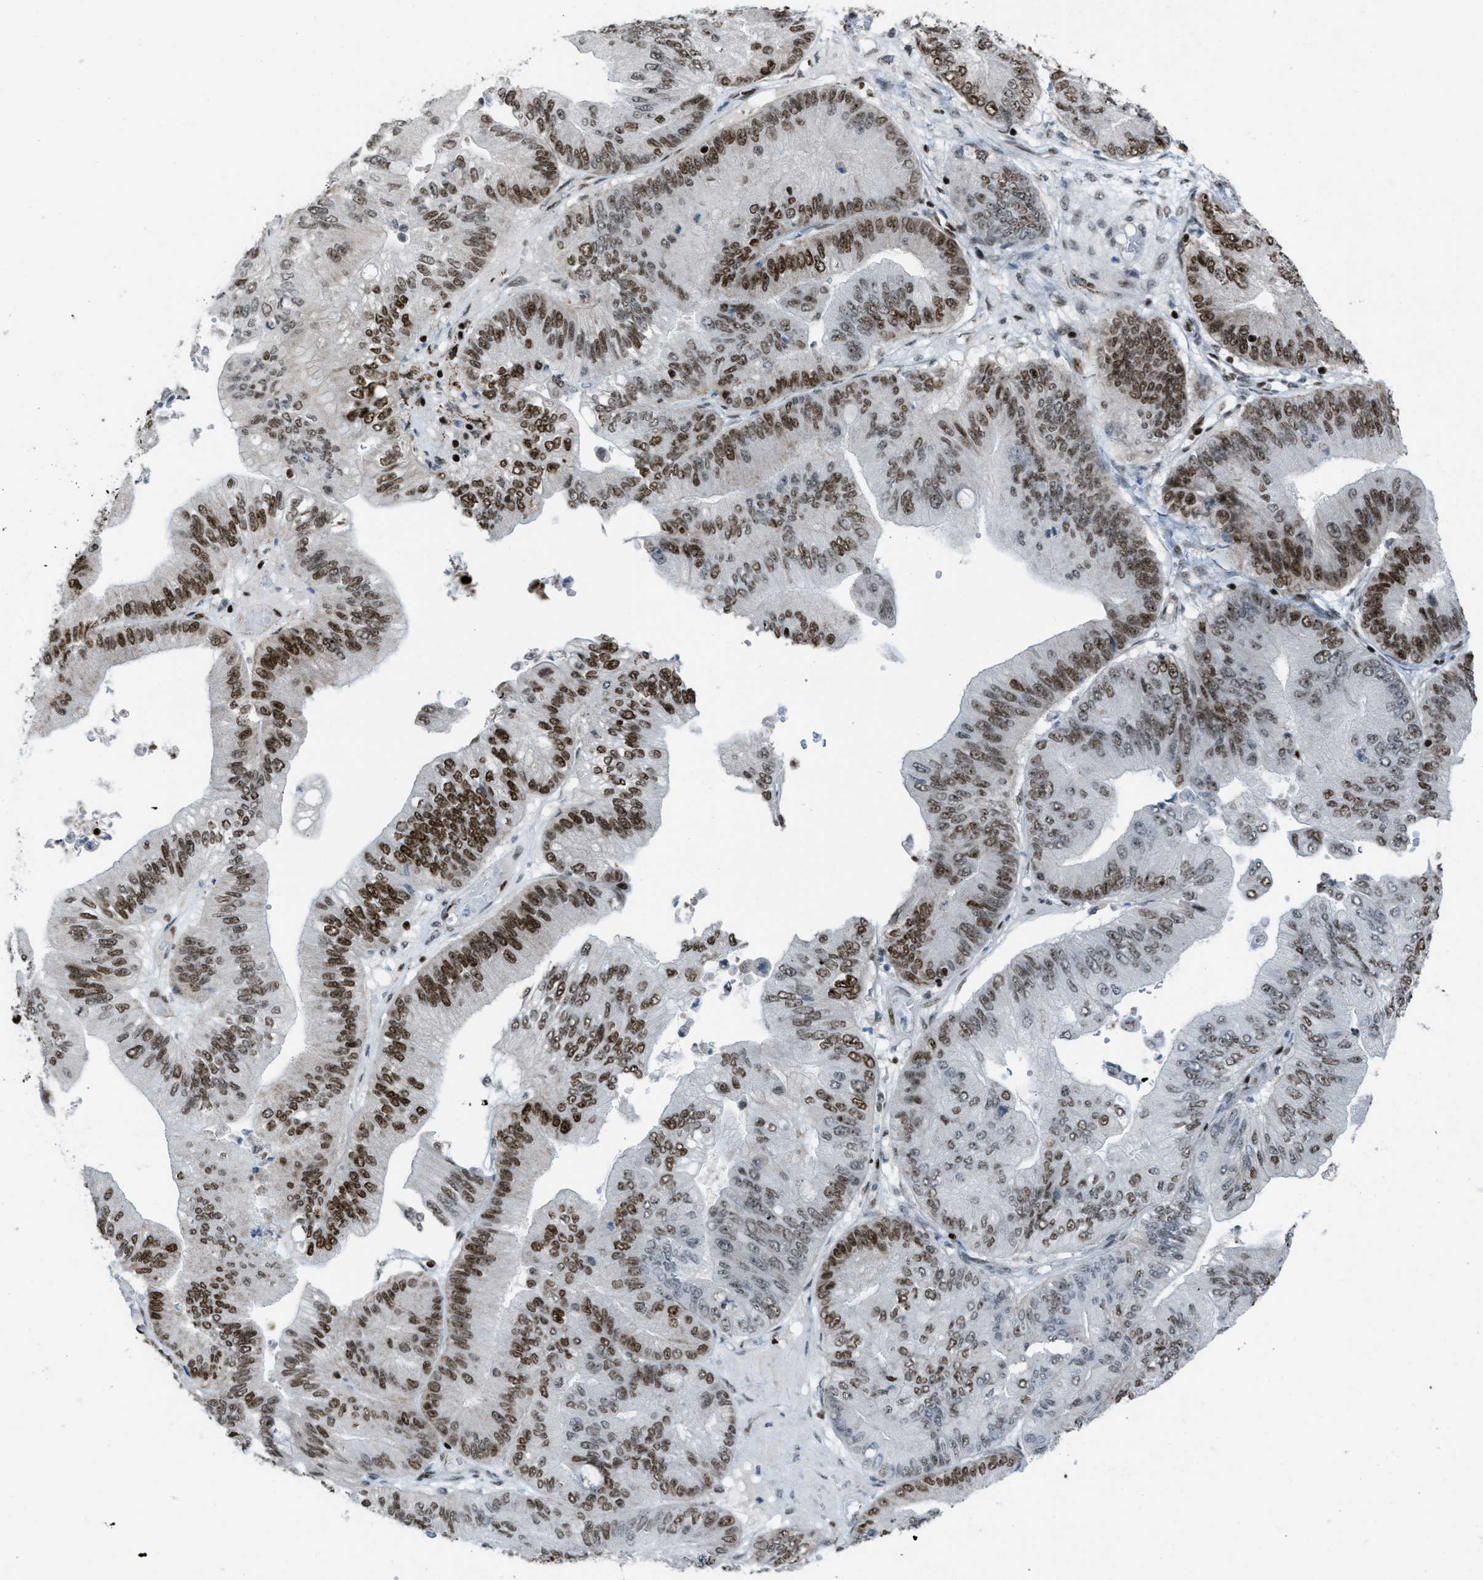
{"staining": {"intensity": "strong", "quantity": ">75%", "location": "nuclear"}, "tissue": "ovarian cancer", "cell_type": "Tumor cells", "image_type": "cancer", "snomed": [{"axis": "morphology", "description": "Cystadenocarcinoma, mucinous, NOS"}, {"axis": "topography", "description": "Ovary"}], "caption": "Ovarian mucinous cystadenocarcinoma stained for a protein (brown) exhibits strong nuclear positive expression in about >75% of tumor cells.", "gene": "SLFN5", "patient": {"sex": "female", "age": 61}}